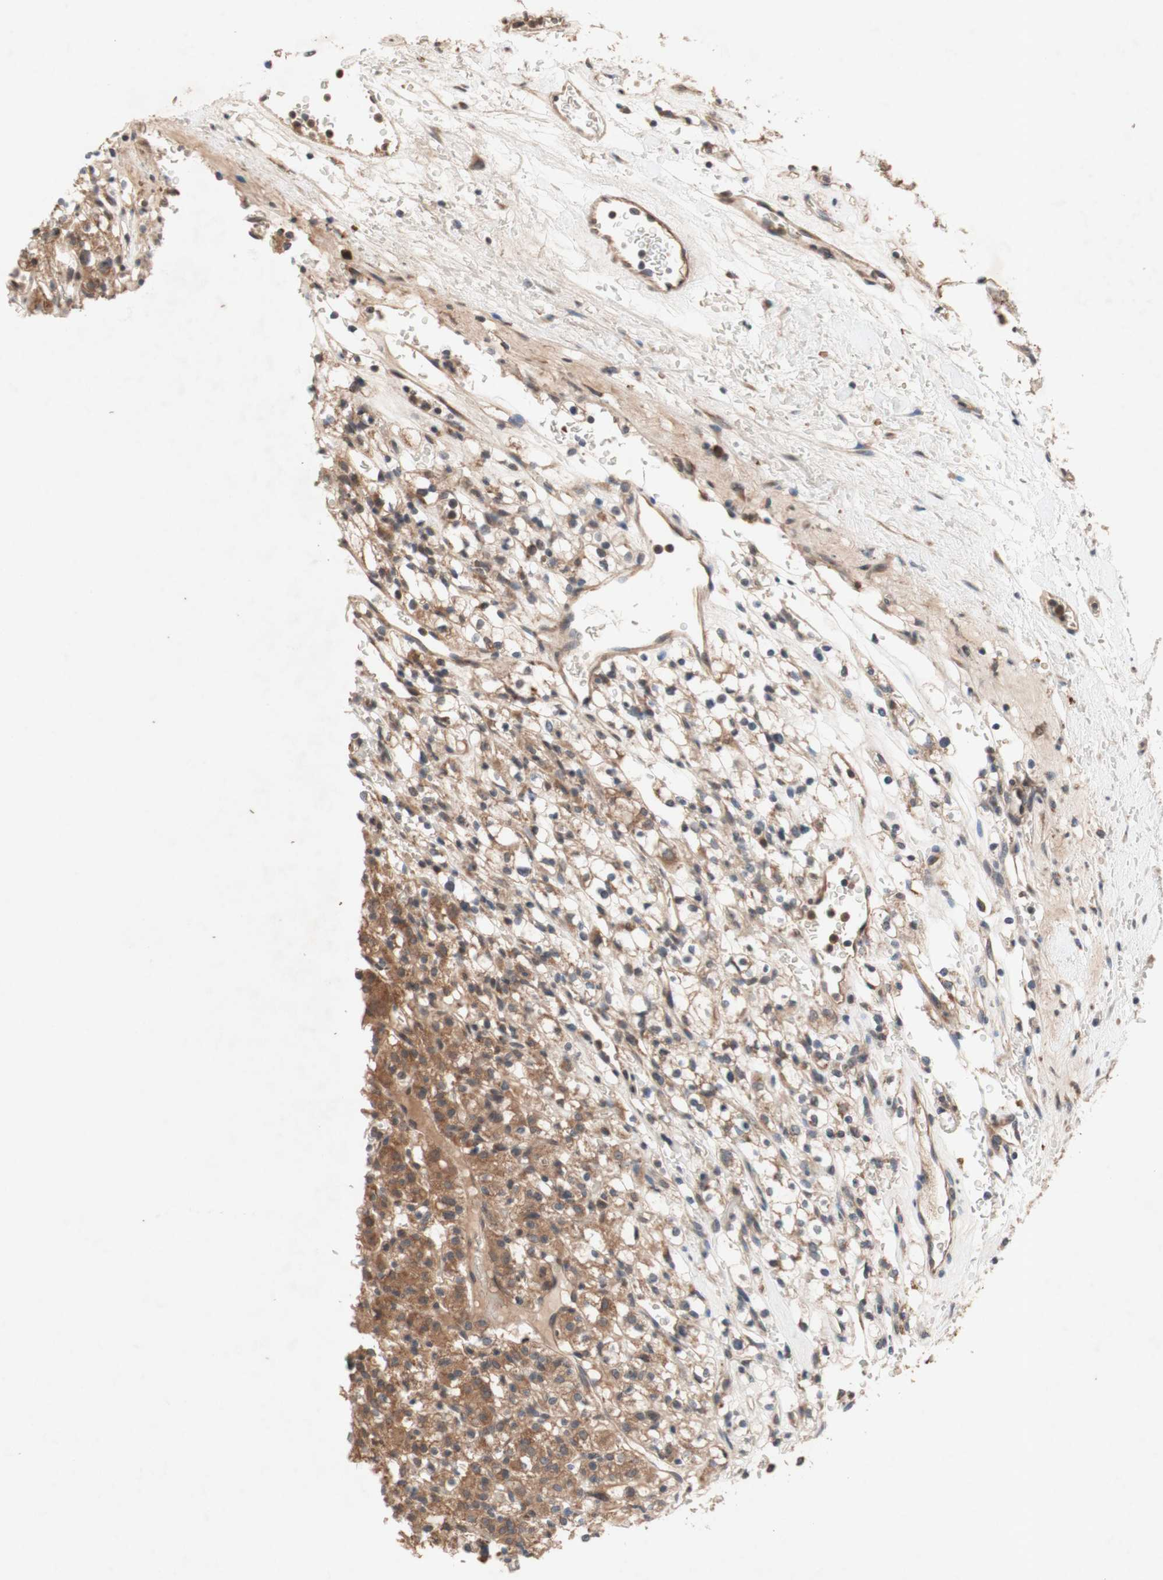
{"staining": {"intensity": "moderate", "quantity": ">75%", "location": "cytoplasmic/membranous"}, "tissue": "renal cancer", "cell_type": "Tumor cells", "image_type": "cancer", "snomed": [{"axis": "morphology", "description": "Normal tissue, NOS"}, {"axis": "morphology", "description": "Adenocarcinoma, NOS"}, {"axis": "topography", "description": "Kidney"}], "caption": "Moderate cytoplasmic/membranous expression is present in about >75% of tumor cells in renal cancer (adenocarcinoma). Using DAB (3,3'-diaminobenzidine) (brown) and hematoxylin (blue) stains, captured at high magnification using brightfield microscopy.", "gene": "DDOST", "patient": {"sex": "female", "age": 72}}